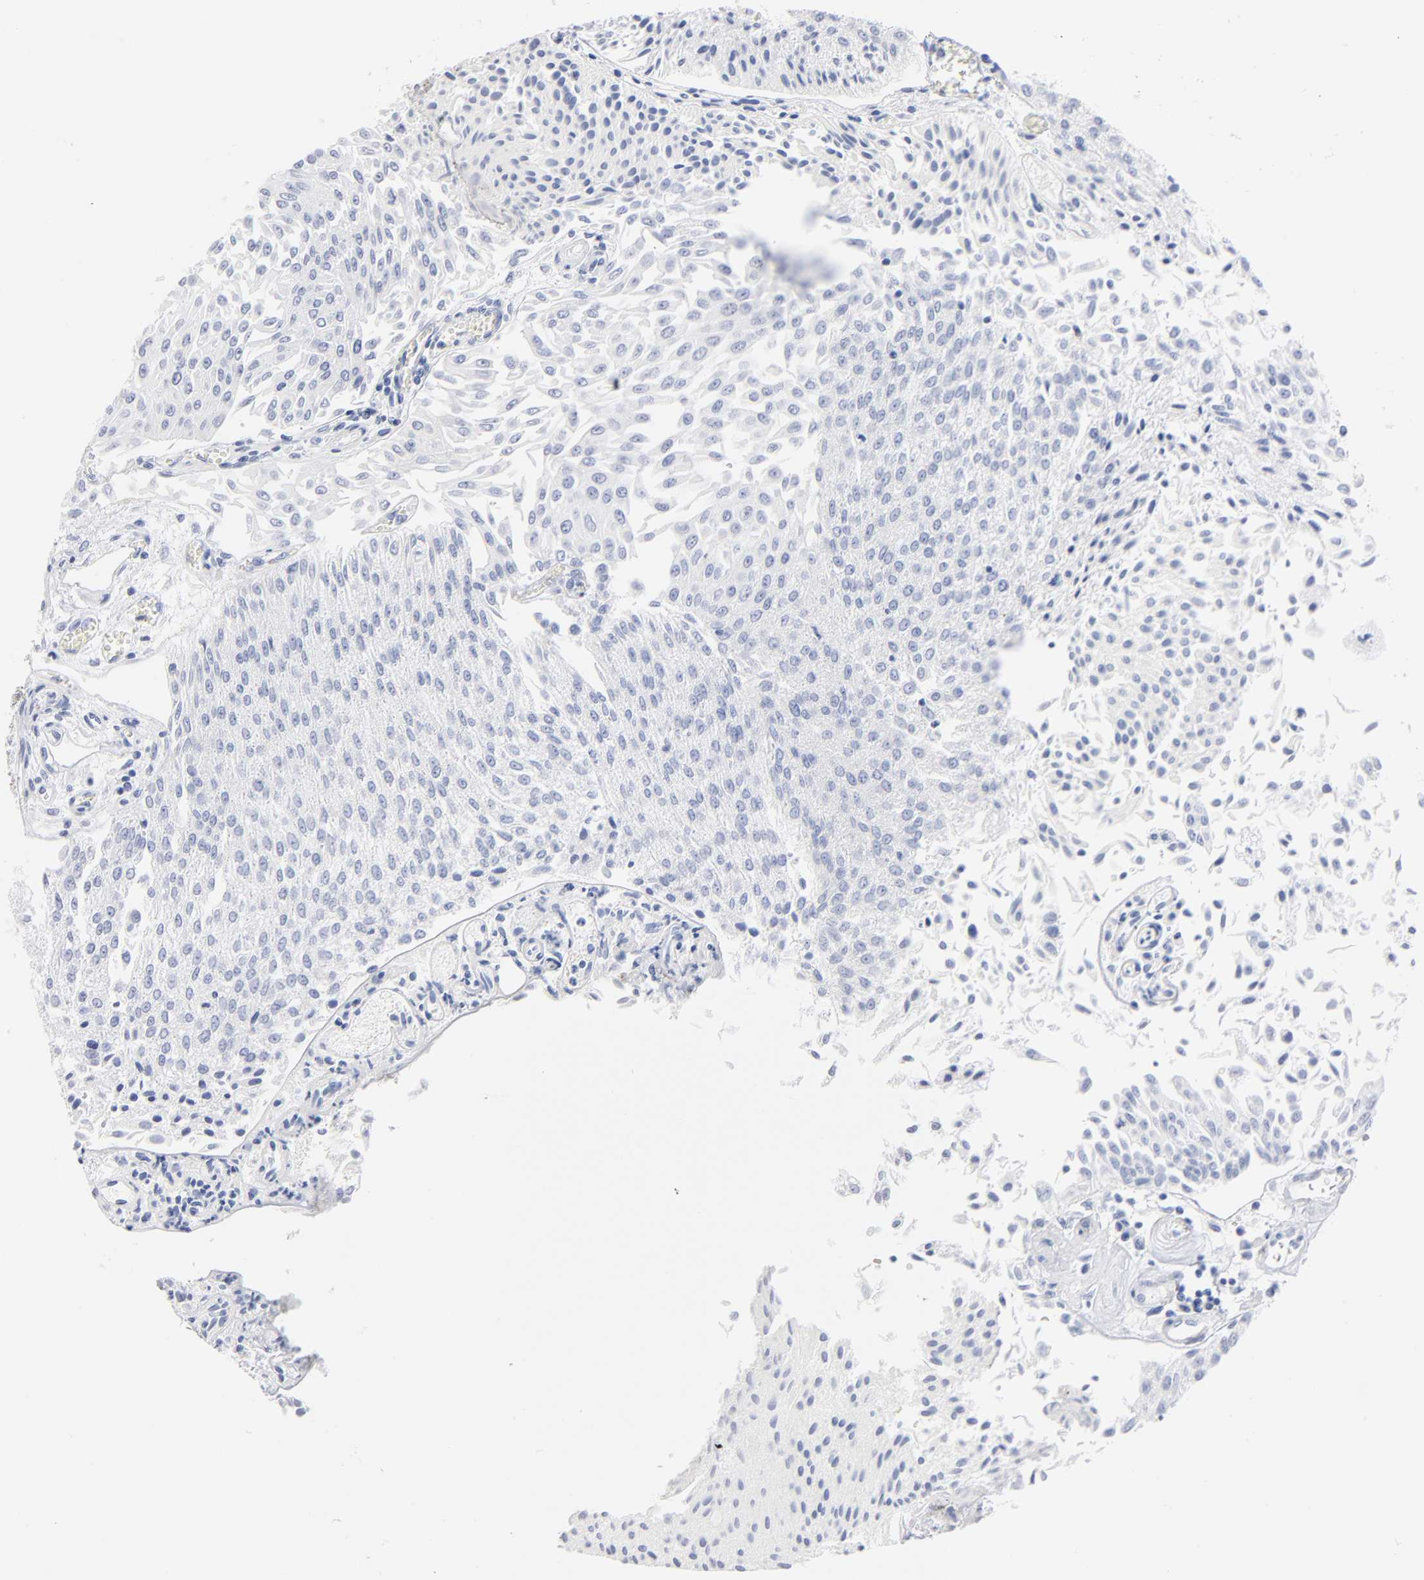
{"staining": {"intensity": "negative", "quantity": "none", "location": "none"}, "tissue": "urothelial cancer", "cell_type": "Tumor cells", "image_type": "cancer", "snomed": [{"axis": "morphology", "description": "Urothelial carcinoma, Low grade"}, {"axis": "topography", "description": "Urinary bladder"}], "caption": "Tumor cells show no significant protein positivity in urothelial cancer. (Stains: DAB (3,3'-diaminobenzidine) IHC with hematoxylin counter stain, Microscopy: brightfield microscopy at high magnification).", "gene": "IFIT2", "patient": {"sex": "male", "age": 86}}